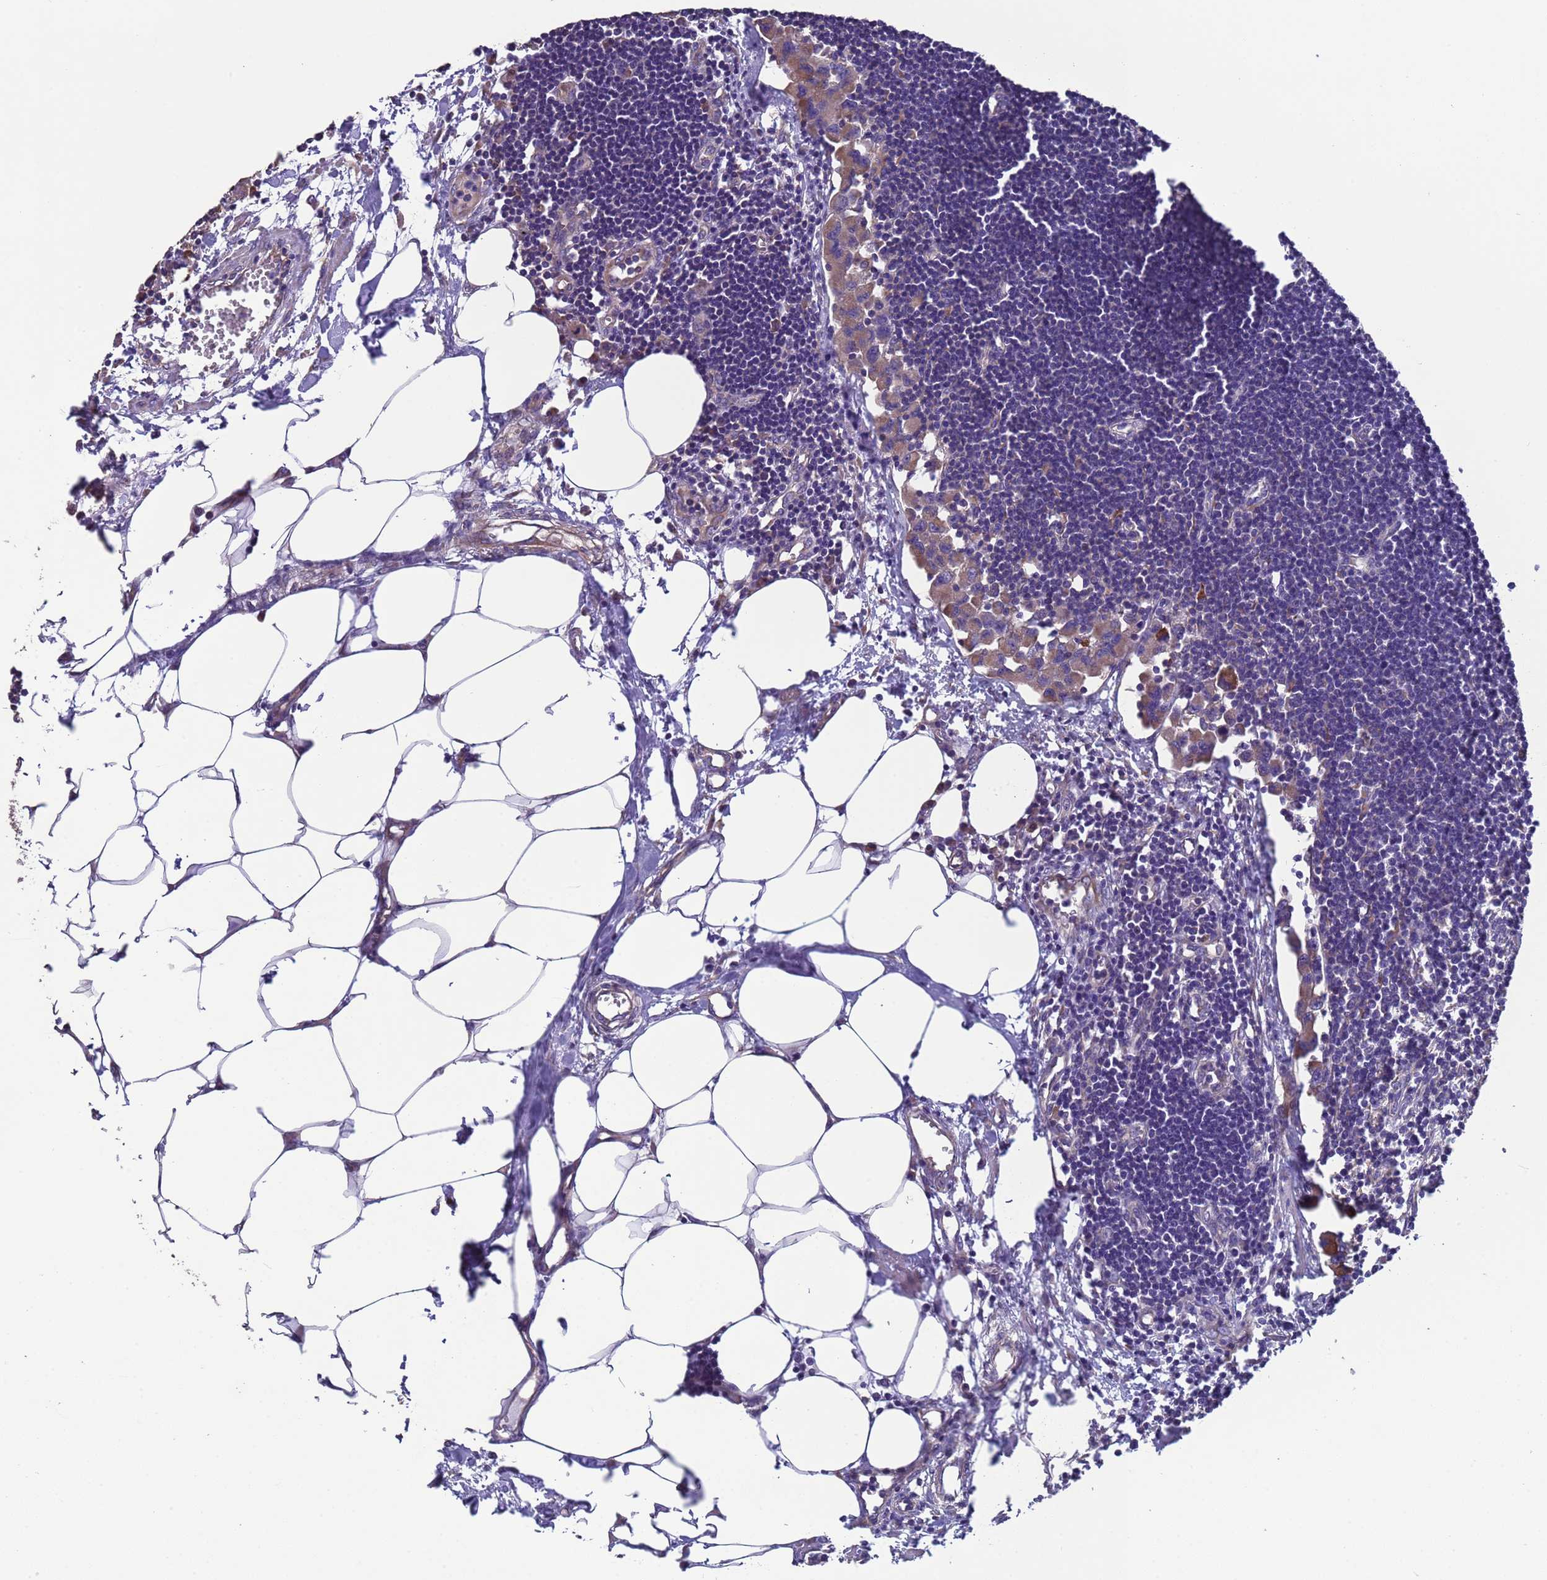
{"staining": {"intensity": "negative", "quantity": "none", "location": "none"}, "tissue": "lymph node", "cell_type": "Germinal center cells", "image_type": "normal", "snomed": [{"axis": "morphology", "description": "Normal tissue, NOS"}, {"axis": "morphology", "description": "Malignant melanoma, Metastatic site"}, {"axis": "topography", "description": "Lymph node"}], "caption": "This photomicrograph is of benign lymph node stained with immunohistochemistry to label a protein in brown with the nuclei are counter-stained blue. There is no staining in germinal center cells. The staining is performed using DAB (3,3'-diaminobenzidine) brown chromogen with nuclei counter-stained in using hematoxylin.", "gene": "EEF1AKMT1", "patient": {"sex": "male", "age": 41}}